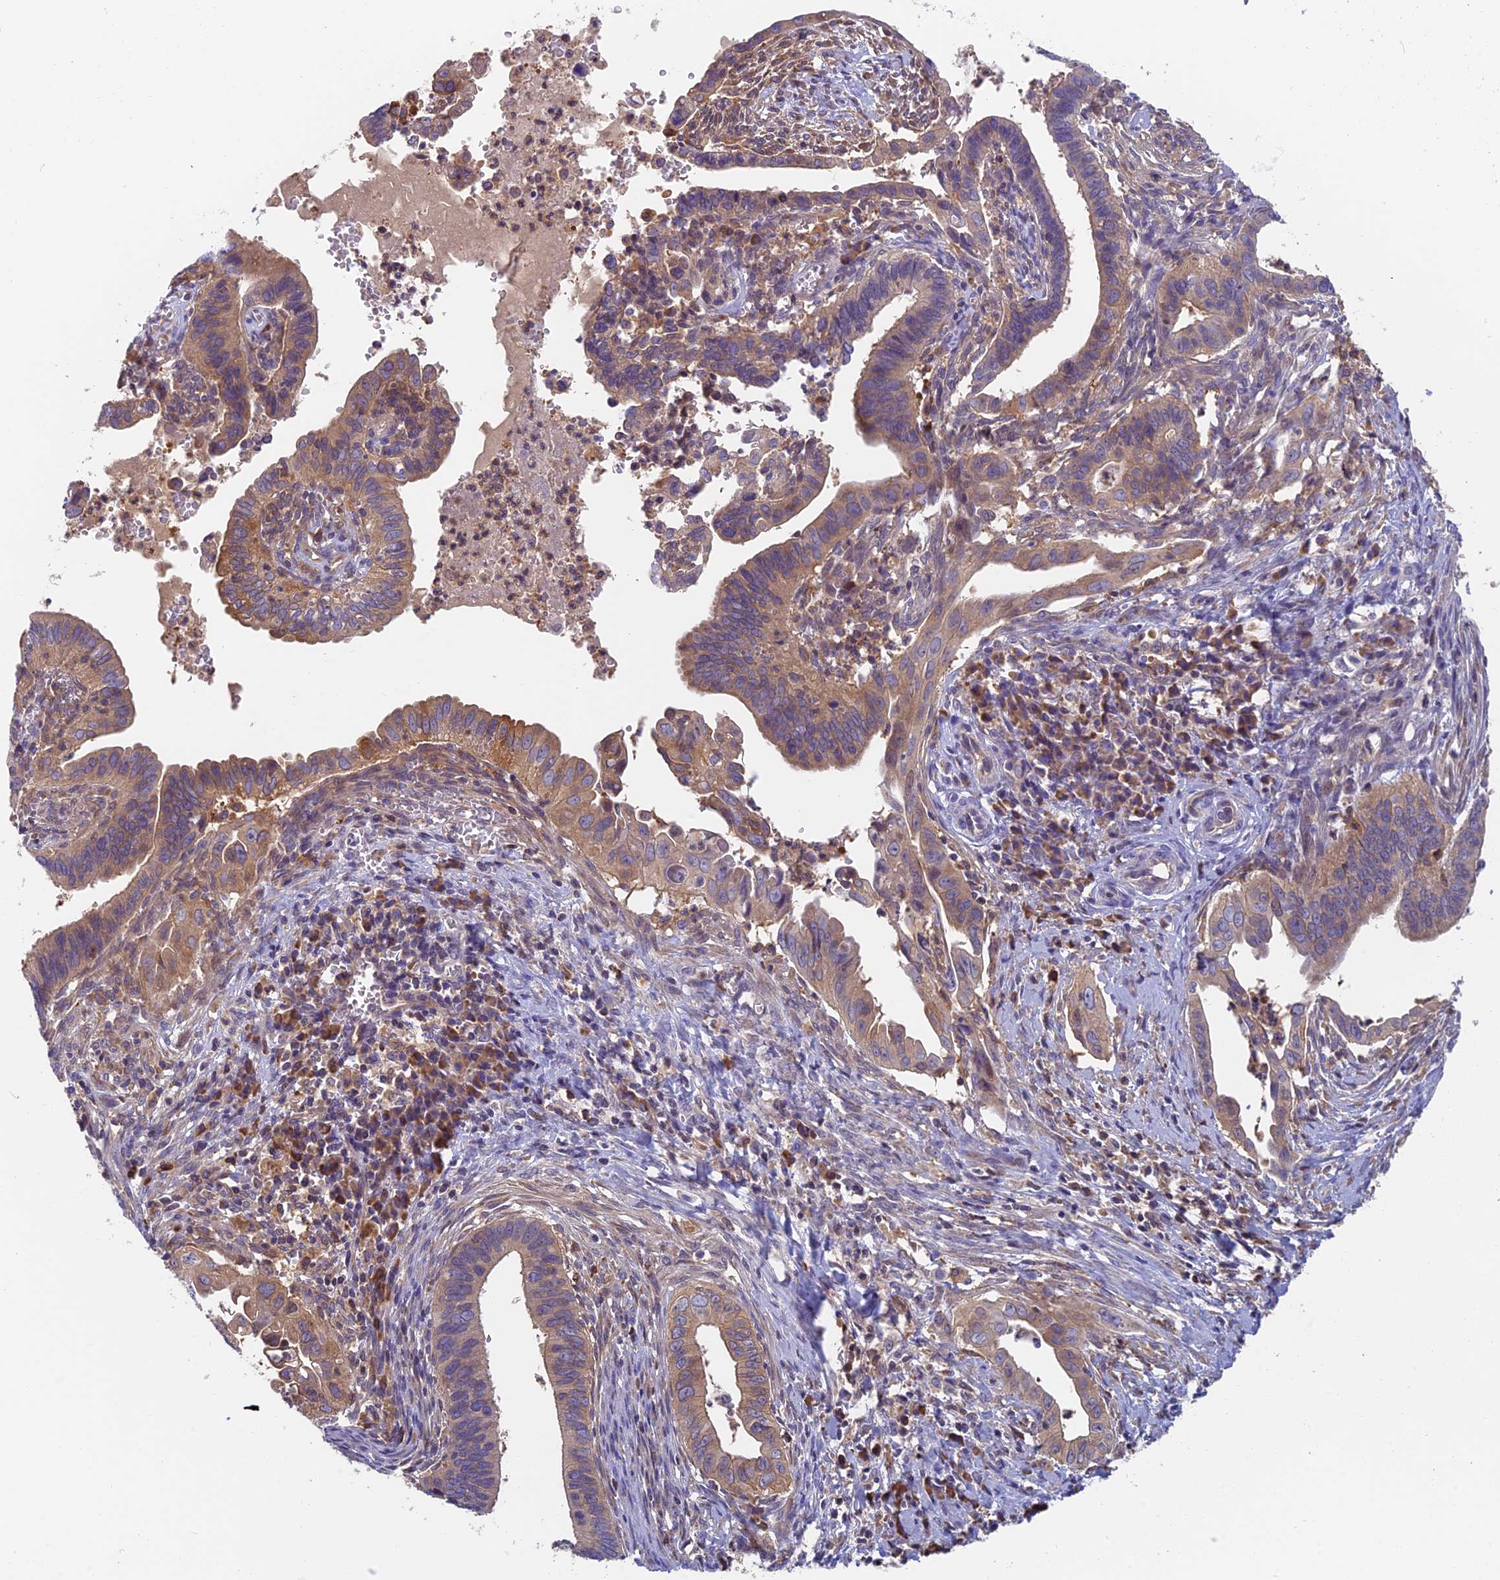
{"staining": {"intensity": "moderate", "quantity": "25%-75%", "location": "cytoplasmic/membranous"}, "tissue": "cervical cancer", "cell_type": "Tumor cells", "image_type": "cancer", "snomed": [{"axis": "morphology", "description": "Adenocarcinoma, NOS"}, {"axis": "topography", "description": "Cervix"}], "caption": "A high-resolution image shows immunohistochemistry staining of adenocarcinoma (cervical), which exhibits moderate cytoplasmic/membranous expression in about 25%-75% of tumor cells.", "gene": "IPO5", "patient": {"sex": "female", "age": 42}}